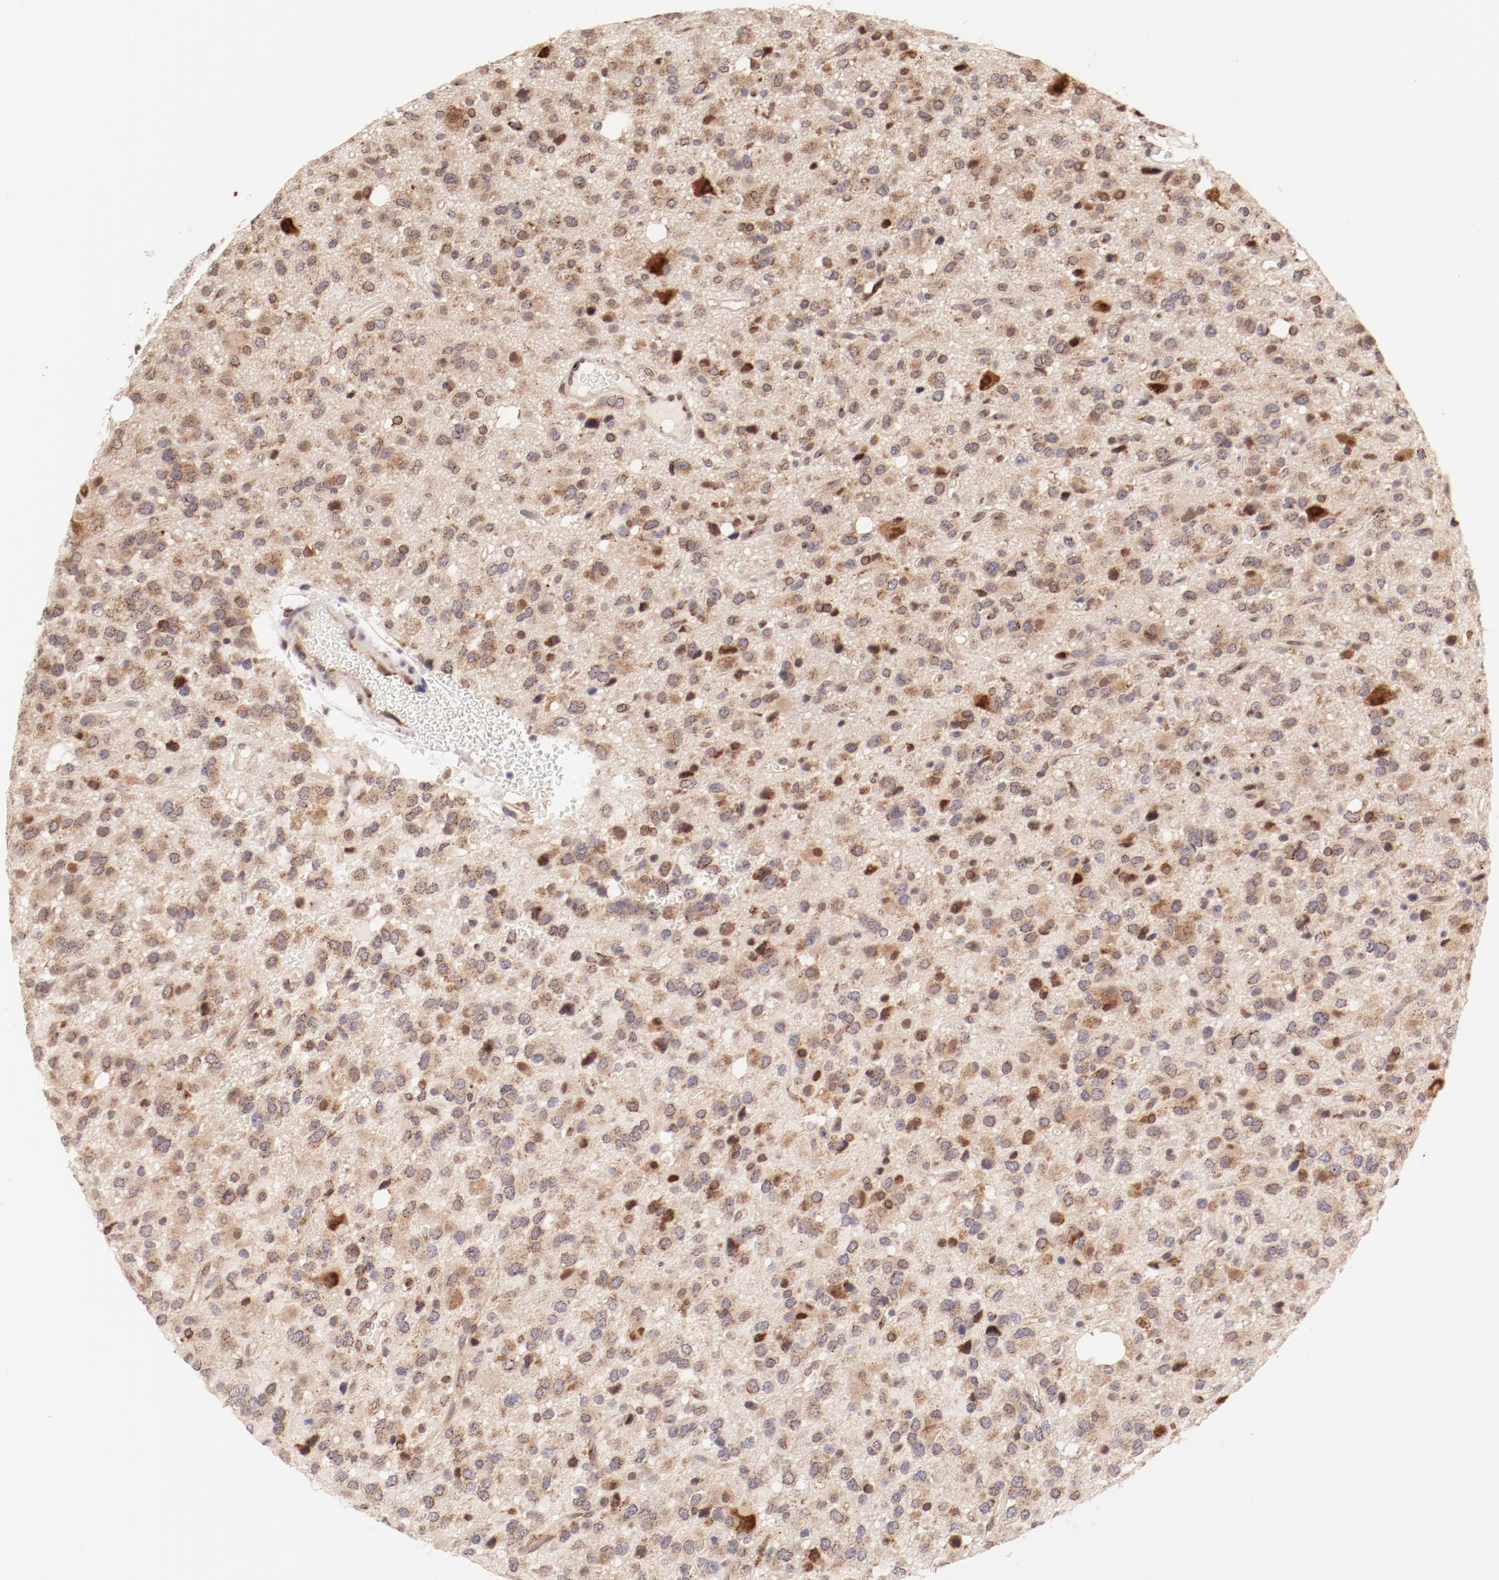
{"staining": {"intensity": "moderate", "quantity": "25%-75%", "location": "cytoplasmic/membranous,nuclear"}, "tissue": "glioma", "cell_type": "Tumor cells", "image_type": "cancer", "snomed": [{"axis": "morphology", "description": "Glioma, malignant, High grade"}, {"axis": "topography", "description": "Brain"}], "caption": "High-power microscopy captured an immunohistochemistry micrograph of glioma, revealing moderate cytoplasmic/membranous and nuclear positivity in approximately 25%-75% of tumor cells.", "gene": "RPL12", "patient": {"sex": "male", "age": 47}}